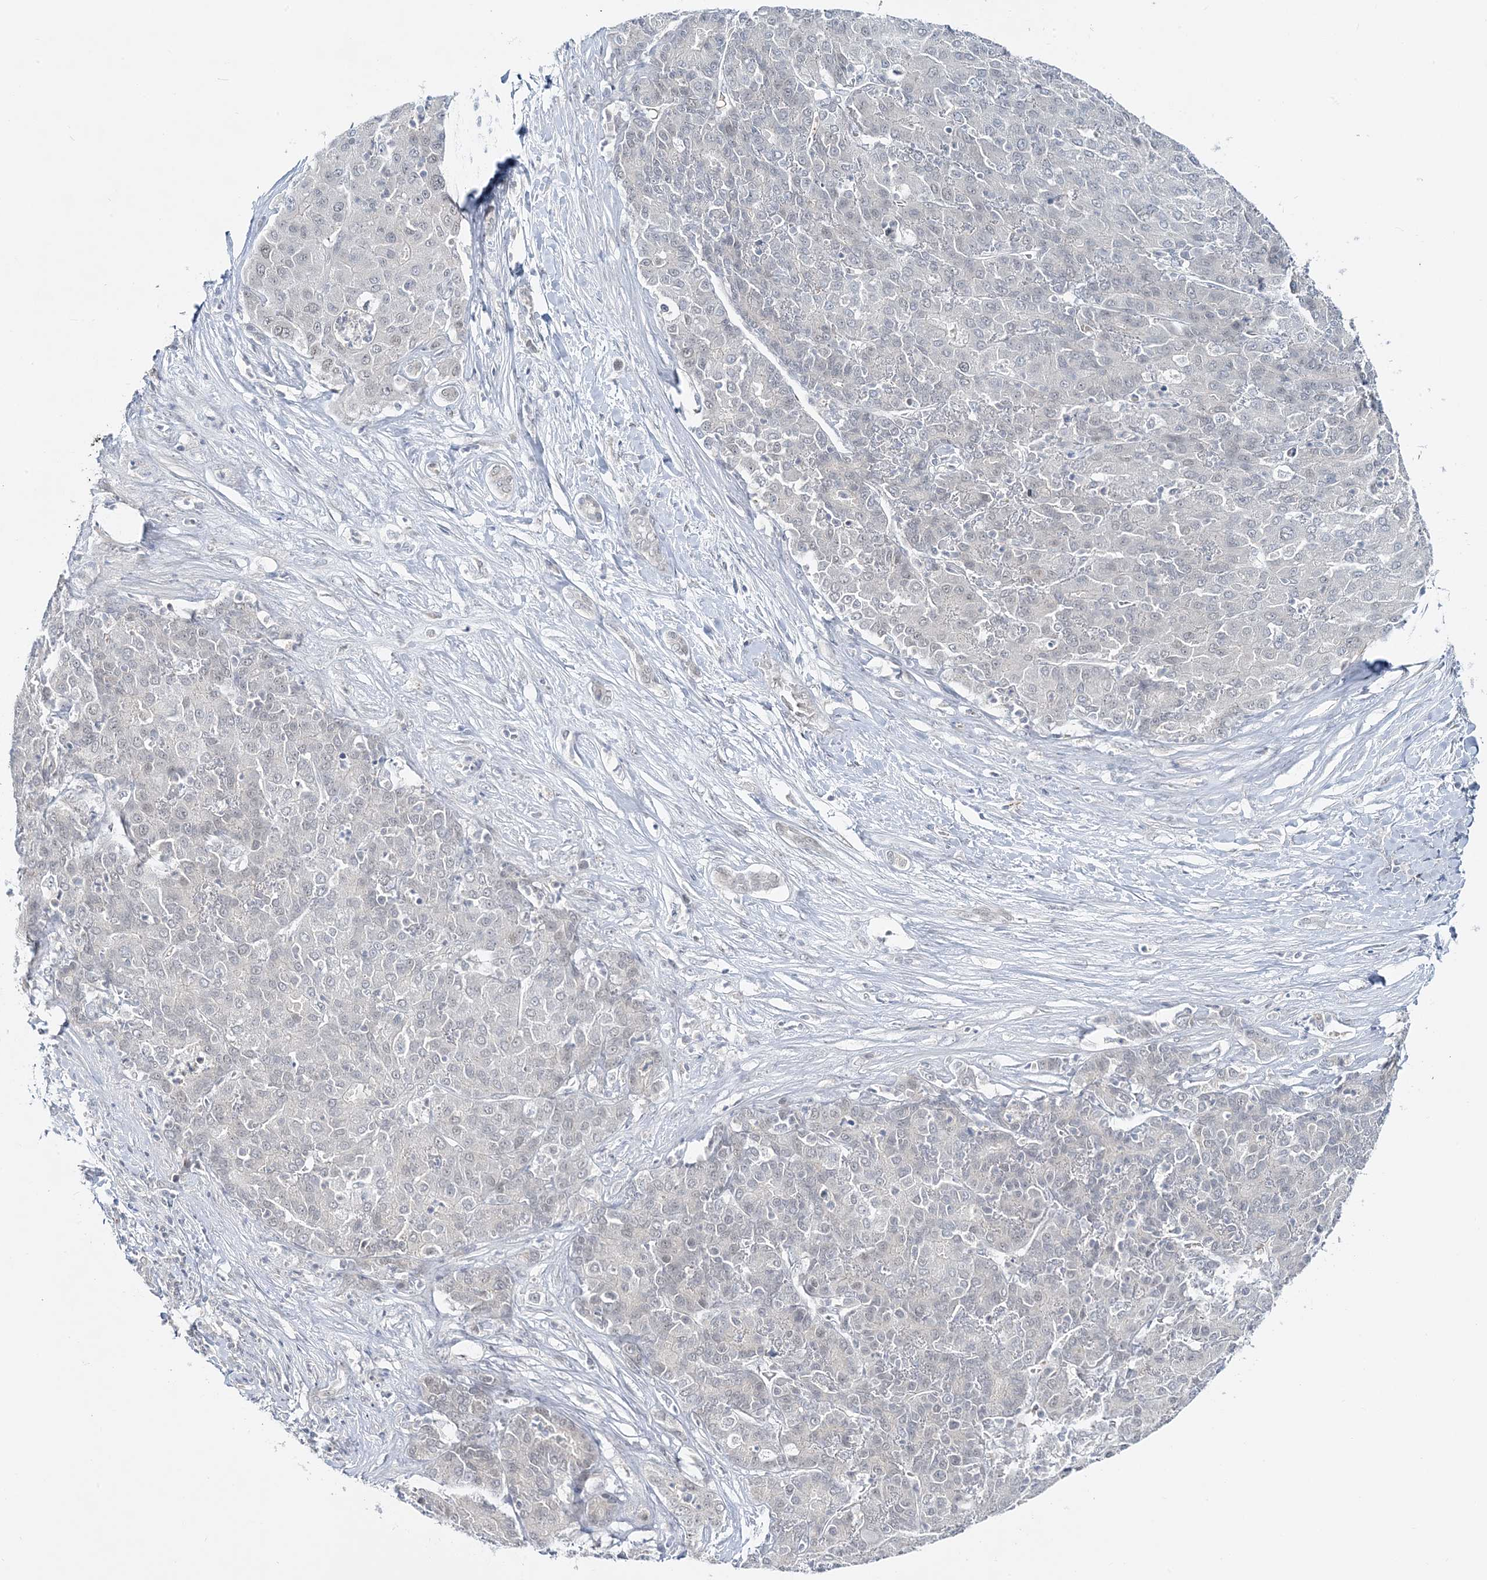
{"staining": {"intensity": "negative", "quantity": "none", "location": "none"}, "tissue": "liver cancer", "cell_type": "Tumor cells", "image_type": "cancer", "snomed": [{"axis": "morphology", "description": "Carcinoma, Hepatocellular, NOS"}, {"axis": "topography", "description": "Liver"}], "caption": "An image of liver cancer stained for a protein reveals no brown staining in tumor cells.", "gene": "LEXM", "patient": {"sex": "male", "age": 65}}